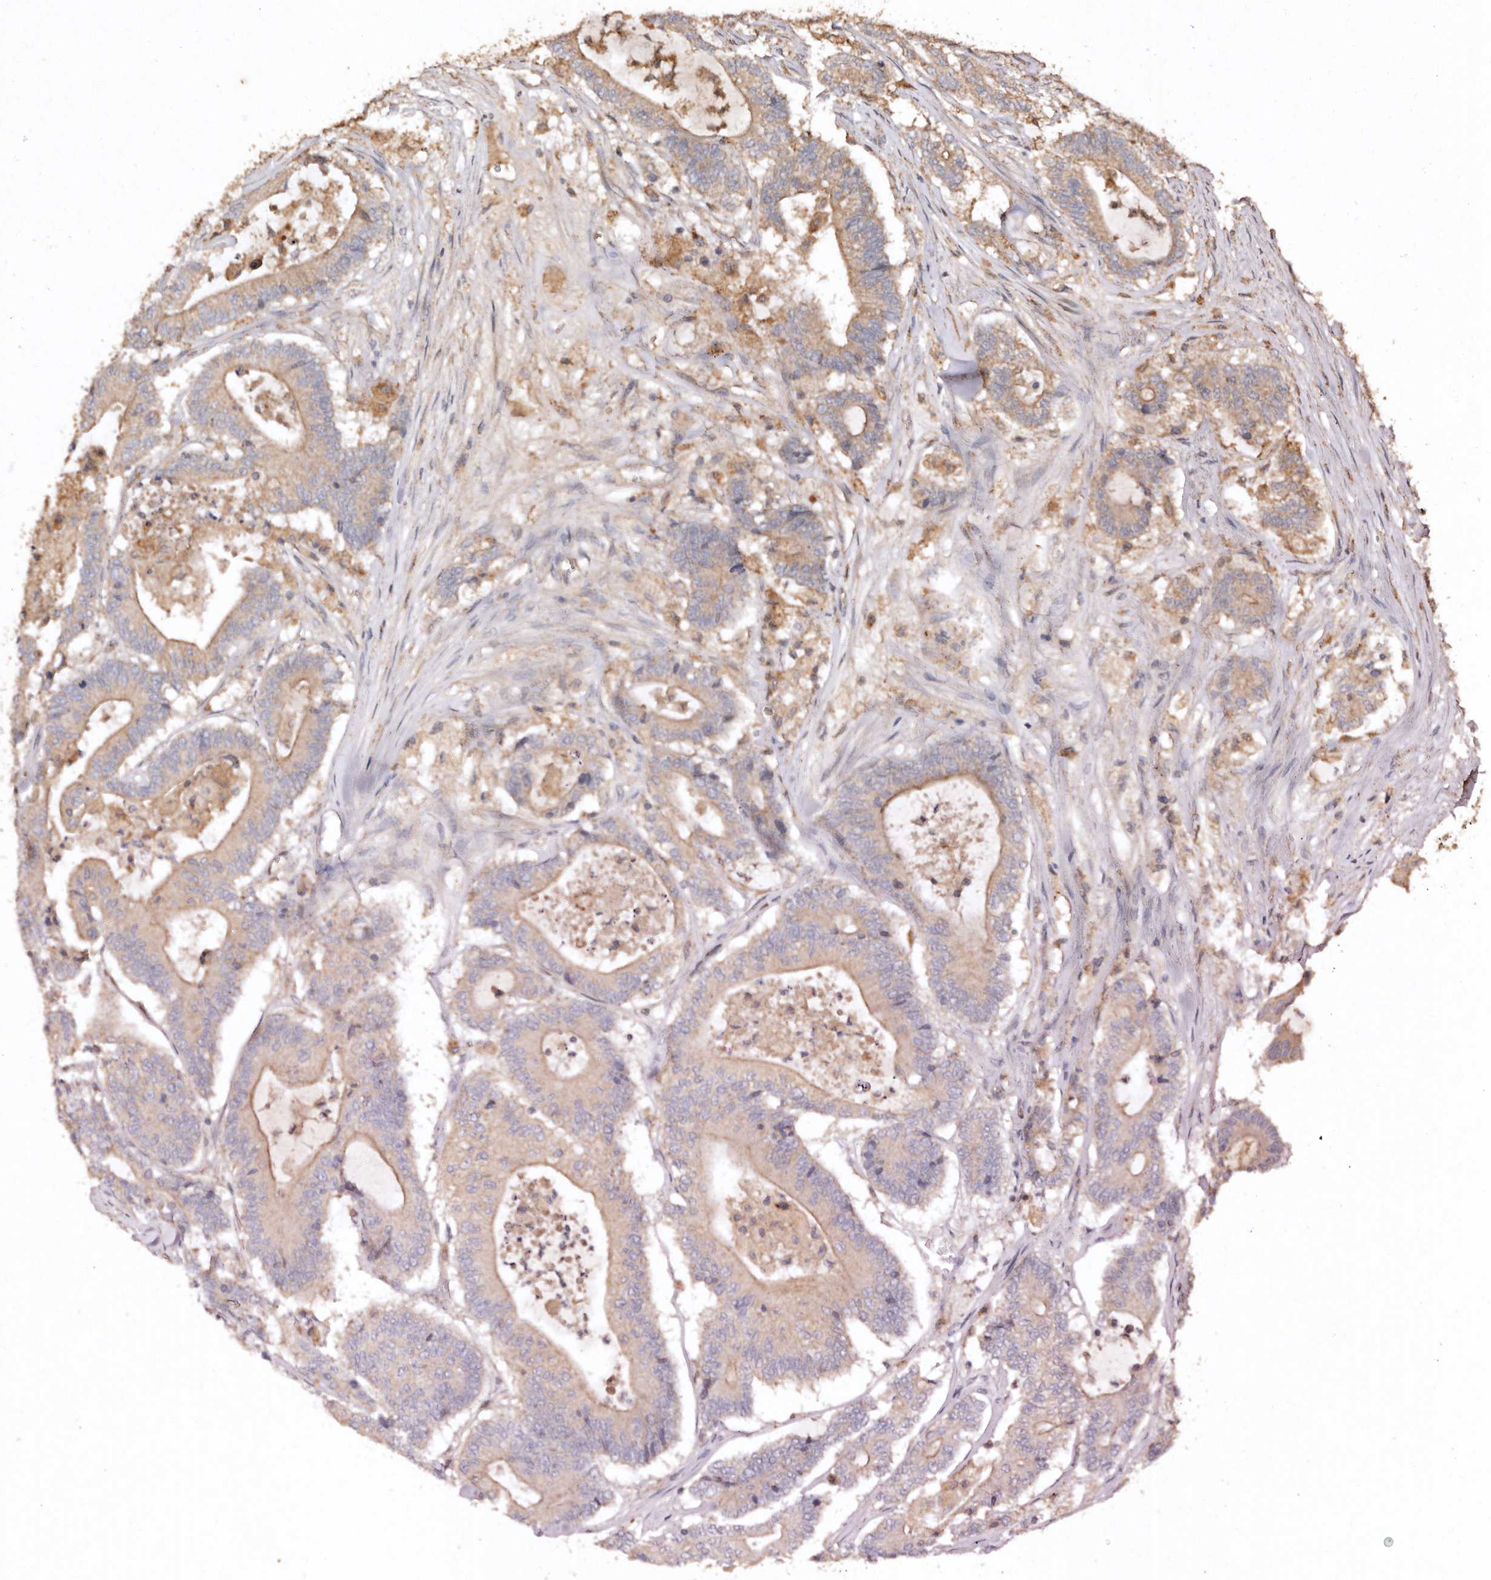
{"staining": {"intensity": "moderate", "quantity": "25%-75%", "location": "cytoplasmic/membranous"}, "tissue": "colorectal cancer", "cell_type": "Tumor cells", "image_type": "cancer", "snomed": [{"axis": "morphology", "description": "Adenocarcinoma, NOS"}, {"axis": "topography", "description": "Colon"}], "caption": "Approximately 25%-75% of tumor cells in human colorectal cancer (adenocarcinoma) display moderate cytoplasmic/membranous protein positivity as visualized by brown immunohistochemical staining.", "gene": "FARS2", "patient": {"sex": "female", "age": 84}}